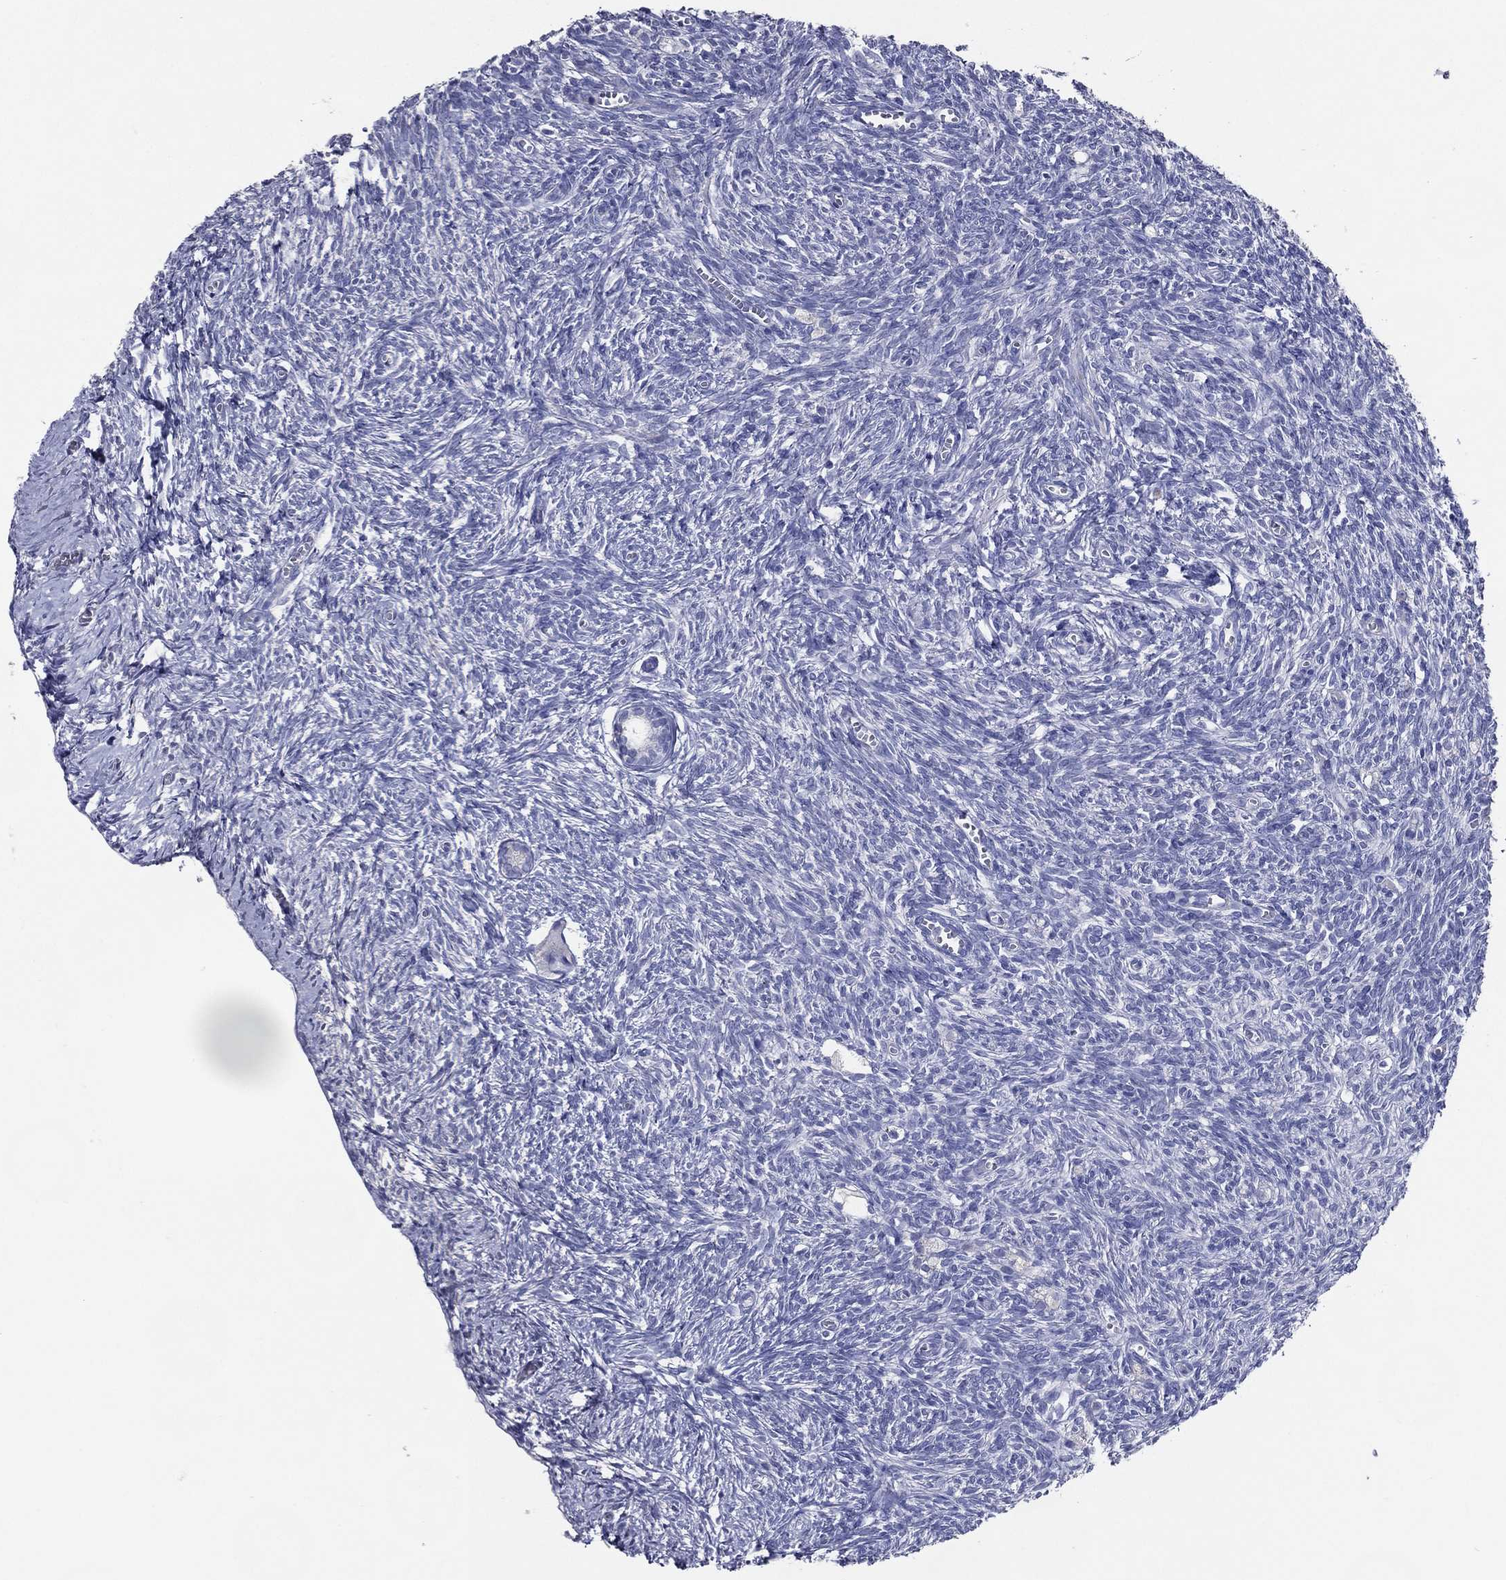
{"staining": {"intensity": "negative", "quantity": "none", "location": "none"}, "tissue": "ovary", "cell_type": "Follicle cells", "image_type": "normal", "snomed": [{"axis": "morphology", "description": "Normal tissue, NOS"}, {"axis": "topography", "description": "Ovary"}], "caption": "Immunohistochemical staining of benign ovary demonstrates no significant positivity in follicle cells. (Brightfield microscopy of DAB (3,3'-diaminobenzidine) IHC at high magnification).", "gene": "TFAP2A", "patient": {"sex": "female", "age": 43}}